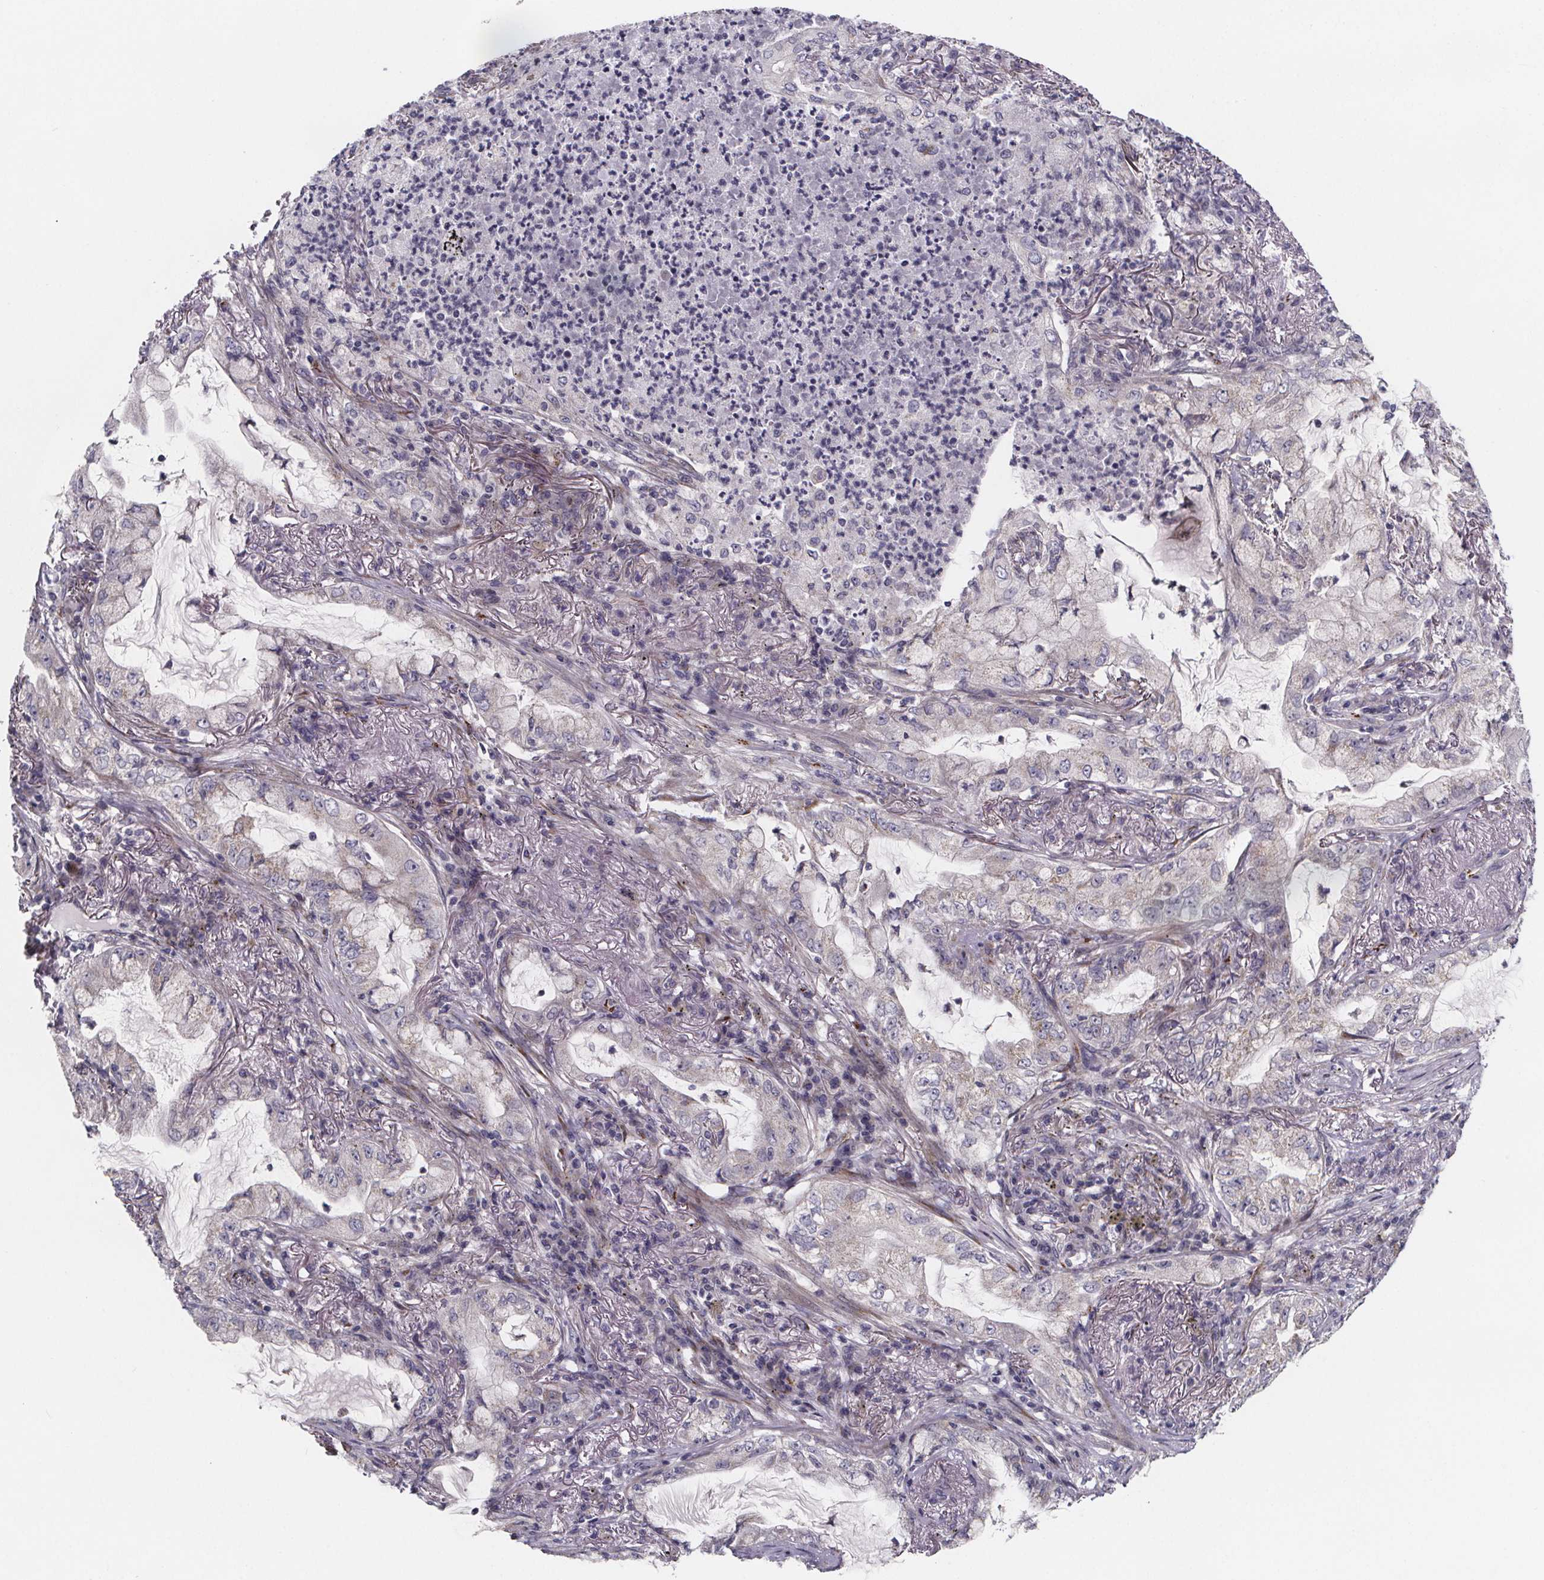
{"staining": {"intensity": "negative", "quantity": "none", "location": "none"}, "tissue": "lung cancer", "cell_type": "Tumor cells", "image_type": "cancer", "snomed": [{"axis": "morphology", "description": "Adenocarcinoma, NOS"}, {"axis": "topography", "description": "Lung"}], "caption": "DAB (3,3'-diaminobenzidine) immunohistochemical staining of lung adenocarcinoma exhibits no significant positivity in tumor cells.", "gene": "NDST1", "patient": {"sex": "female", "age": 73}}